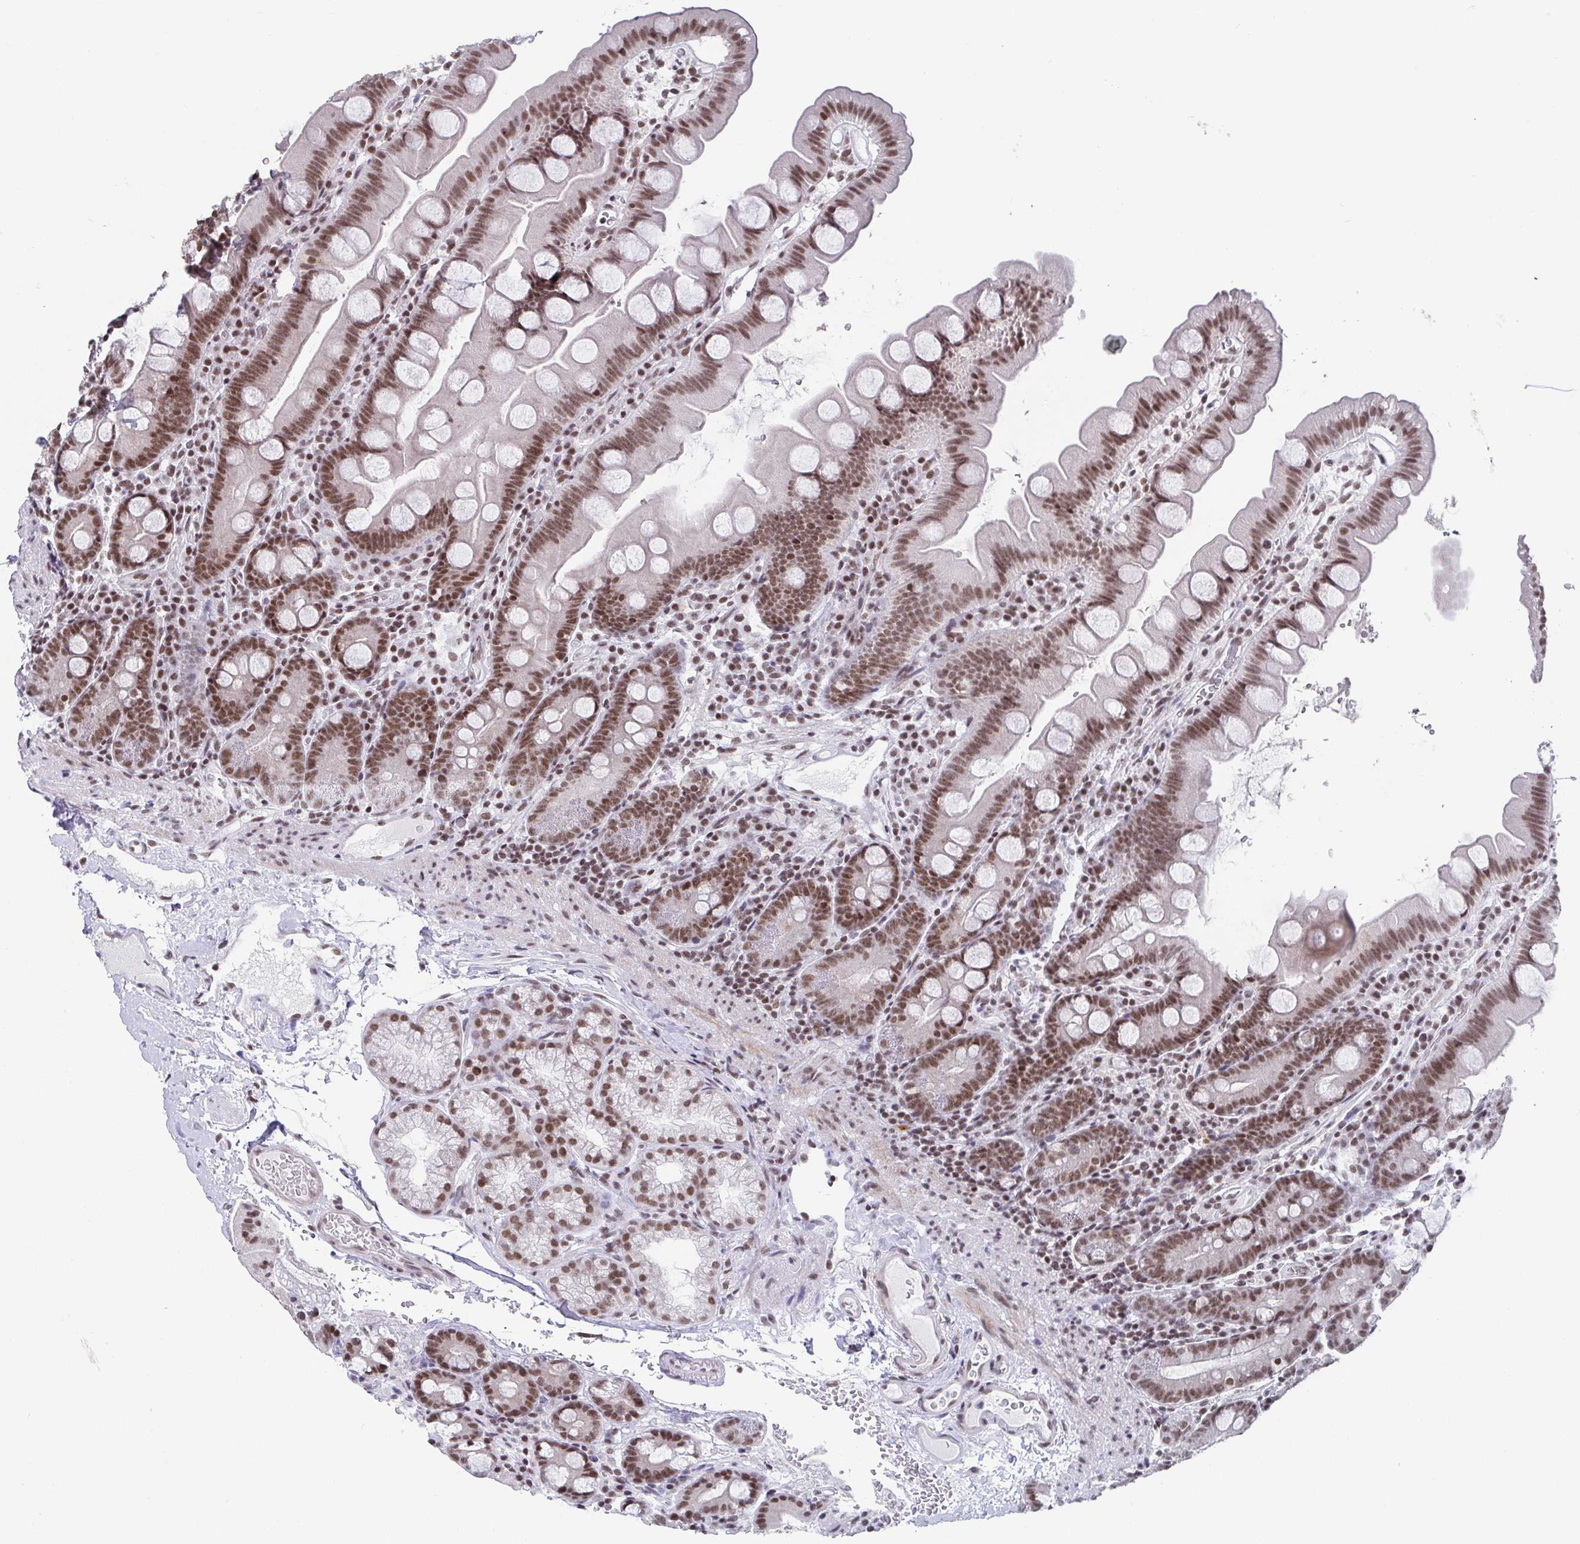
{"staining": {"intensity": "moderate", "quantity": ">75%", "location": "nuclear"}, "tissue": "small intestine", "cell_type": "Glandular cells", "image_type": "normal", "snomed": [{"axis": "morphology", "description": "Normal tissue, NOS"}, {"axis": "topography", "description": "Small intestine"}], "caption": "The image displays staining of normal small intestine, revealing moderate nuclear protein staining (brown color) within glandular cells.", "gene": "CTCF", "patient": {"sex": "female", "age": 68}}